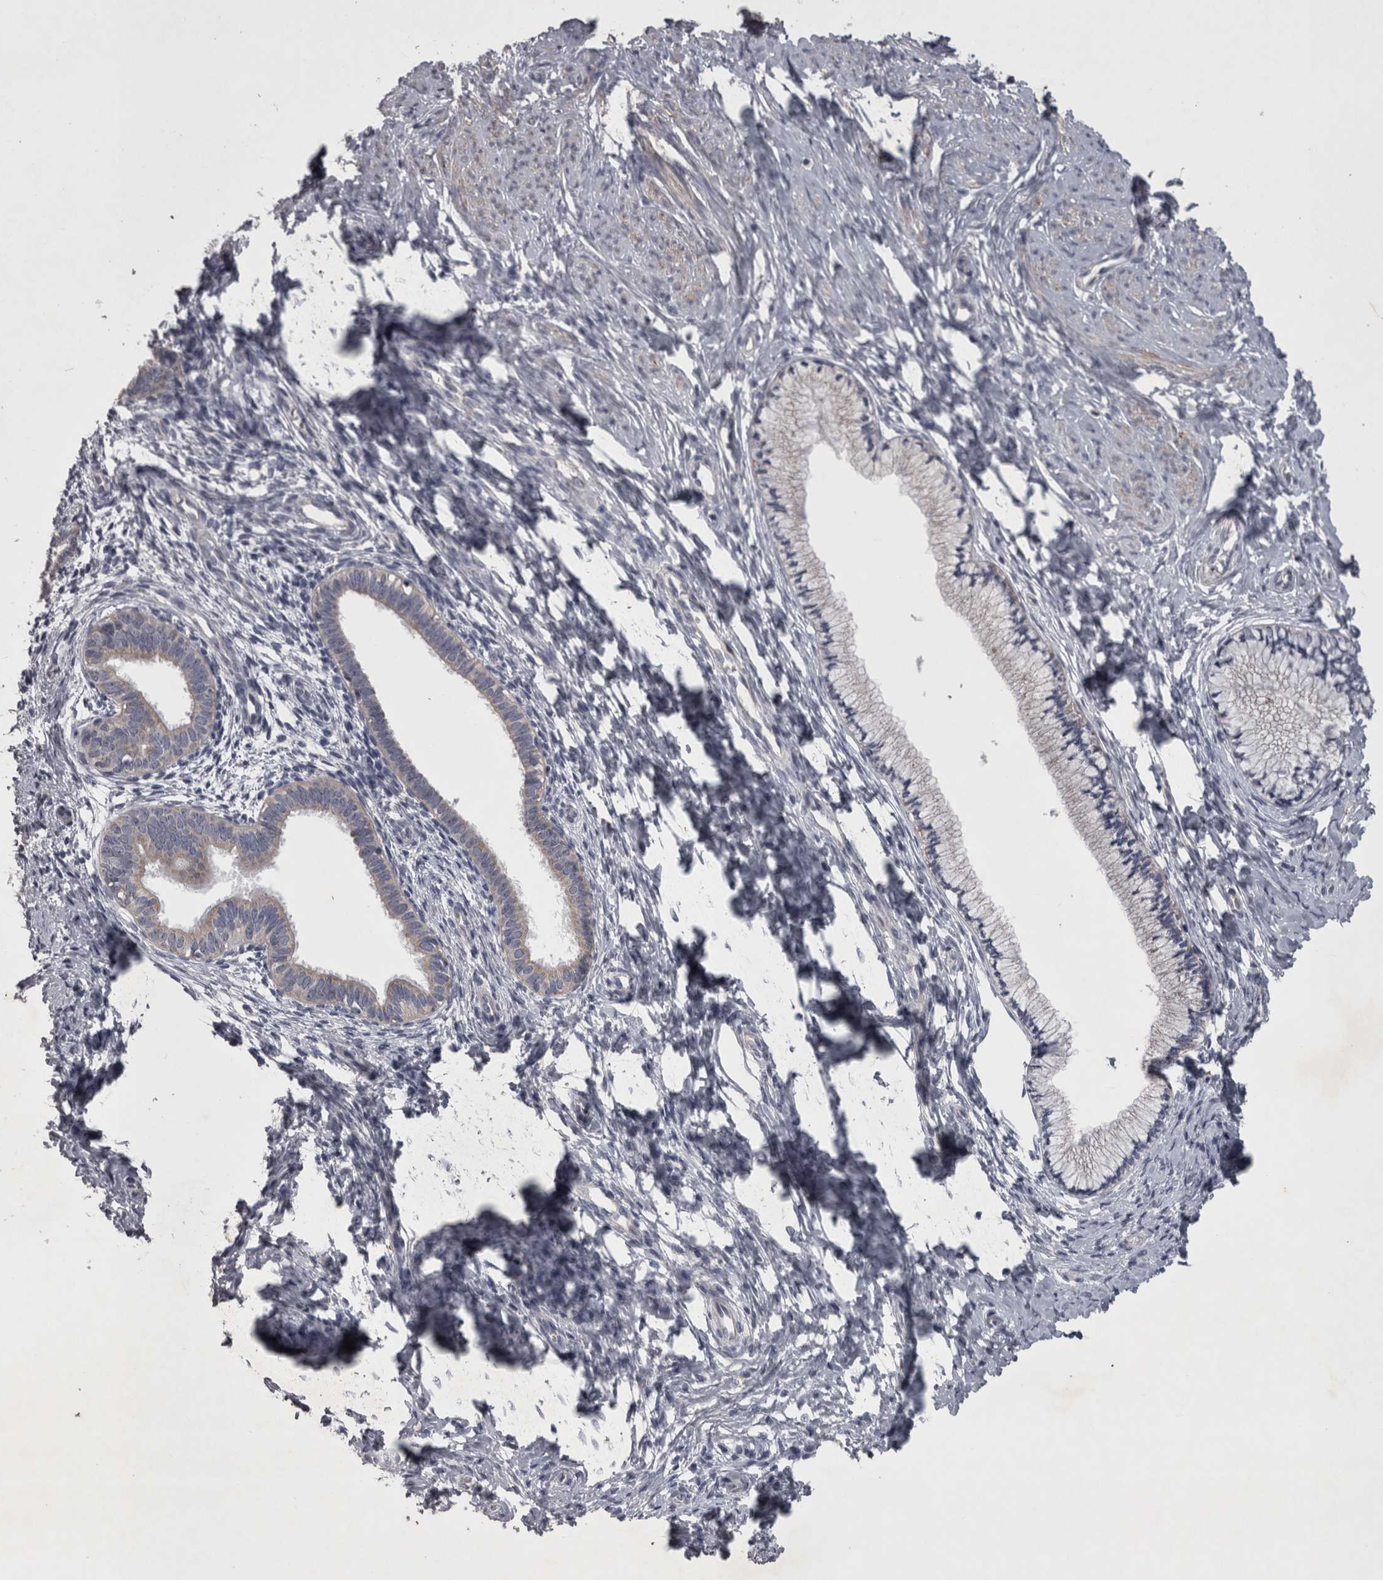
{"staining": {"intensity": "weak", "quantity": "<25%", "location": "cytoplasmic/membranous"}, "tissue": "cervix", "cell_type": "Glandular cells", "image_type": "normal", "snomed": [{"axis": "morphology", "description": "Normal tissue, NOS"}, {"axis": "topography", "description": "Cervix"}], "caption": "Immunohistochemical staining of unremarkable human cervix displays no significant expression in glandular cells.", "gene": "DBT", "patient": {"sex": "female", "age": 36}}